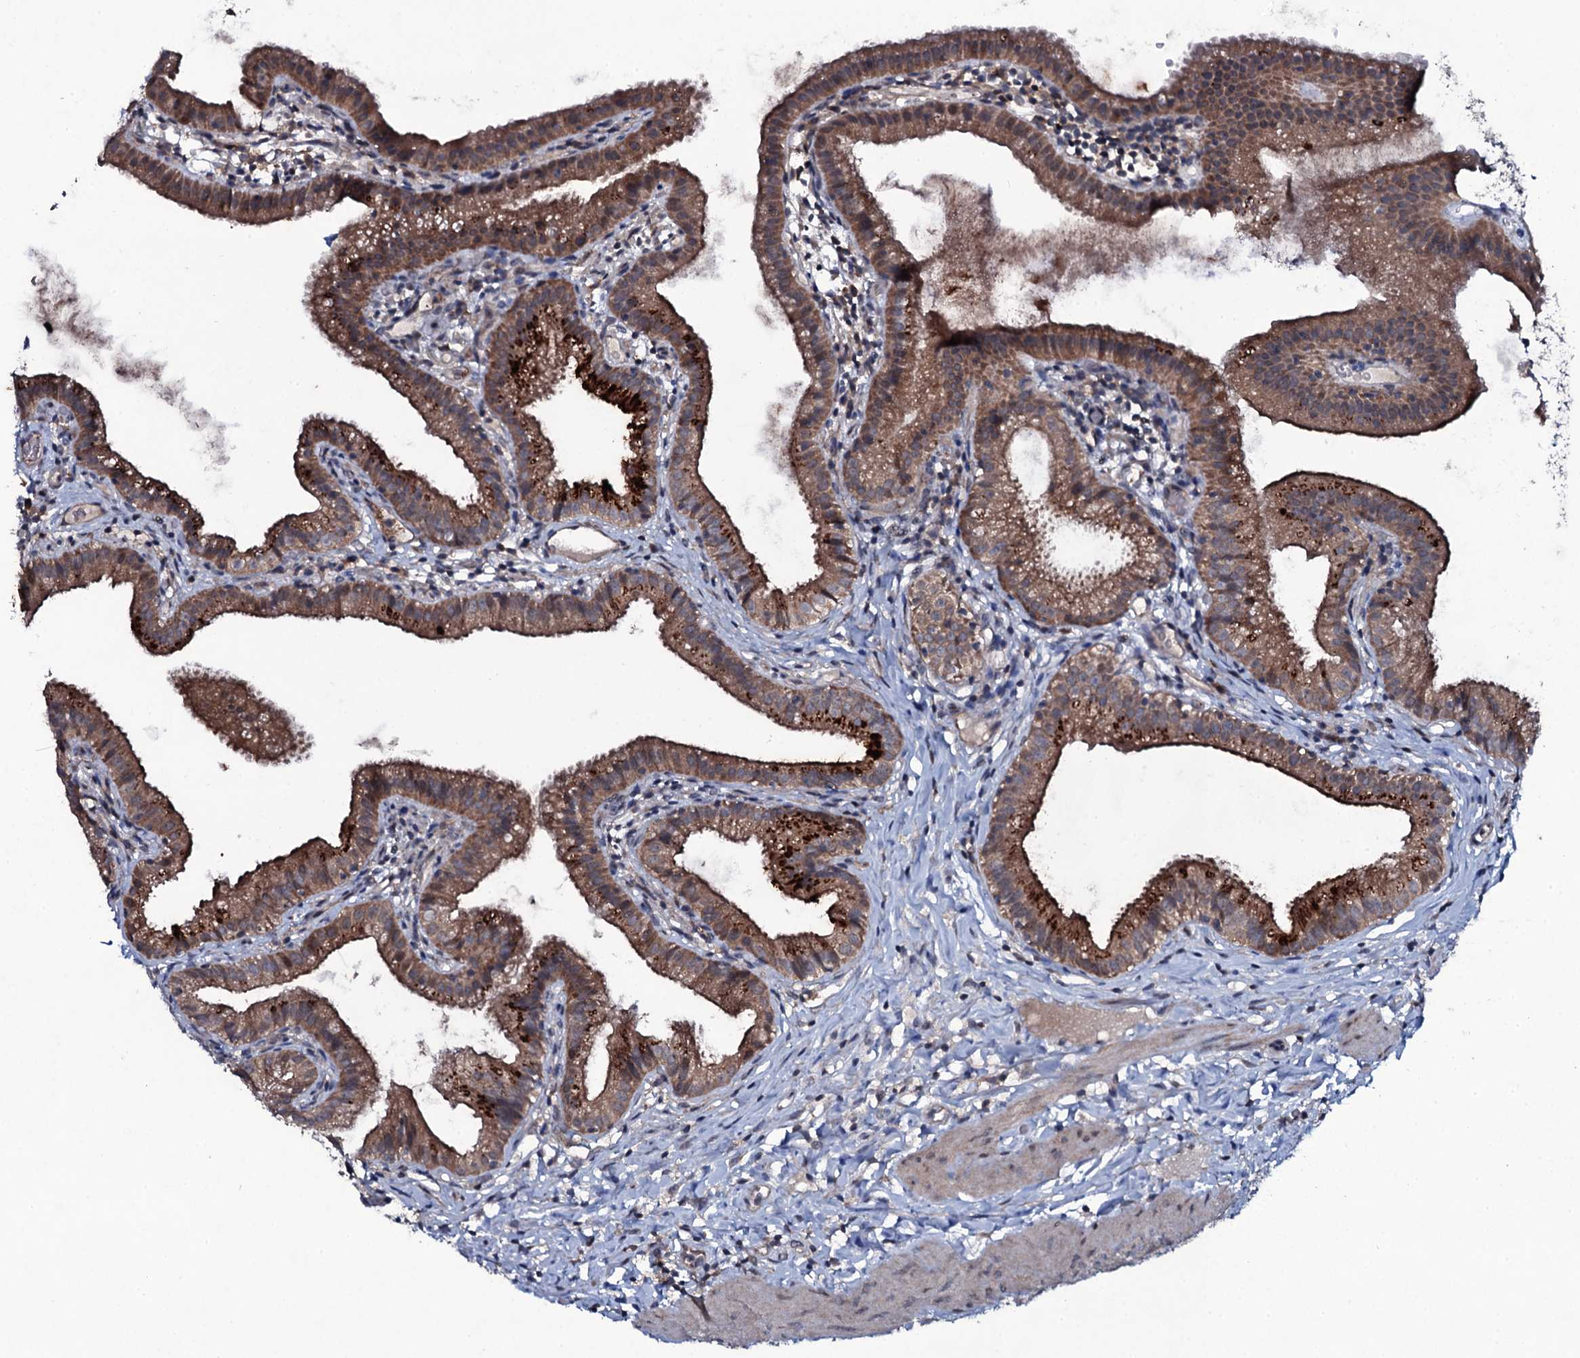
{"staining": {"intensity": "strong", "quantity": ">75%", "location": "cytoplasmic/membranous"}, "tissue": "gallbladder", "cell_type": "Glandular cells", "image_type": "normal", "snomed": [{"axis": "morphology", "description": "Normal tissue, NOS"}, {"axis": "topography", "description": "Gallbladder"}], "caption": "Protein expression analysis of normal human gallbladder reveals strong cytoplasmic/membranous positivity in about >75% of glandular cells. Using DAB (3,3'-diaminobenzidine) (brown) and hematoxylin (blue) stains, captured at high magnification using brightfield microscopy.", "gene": "SNAP23", "patient": {"sex": "female", "age": 46}}